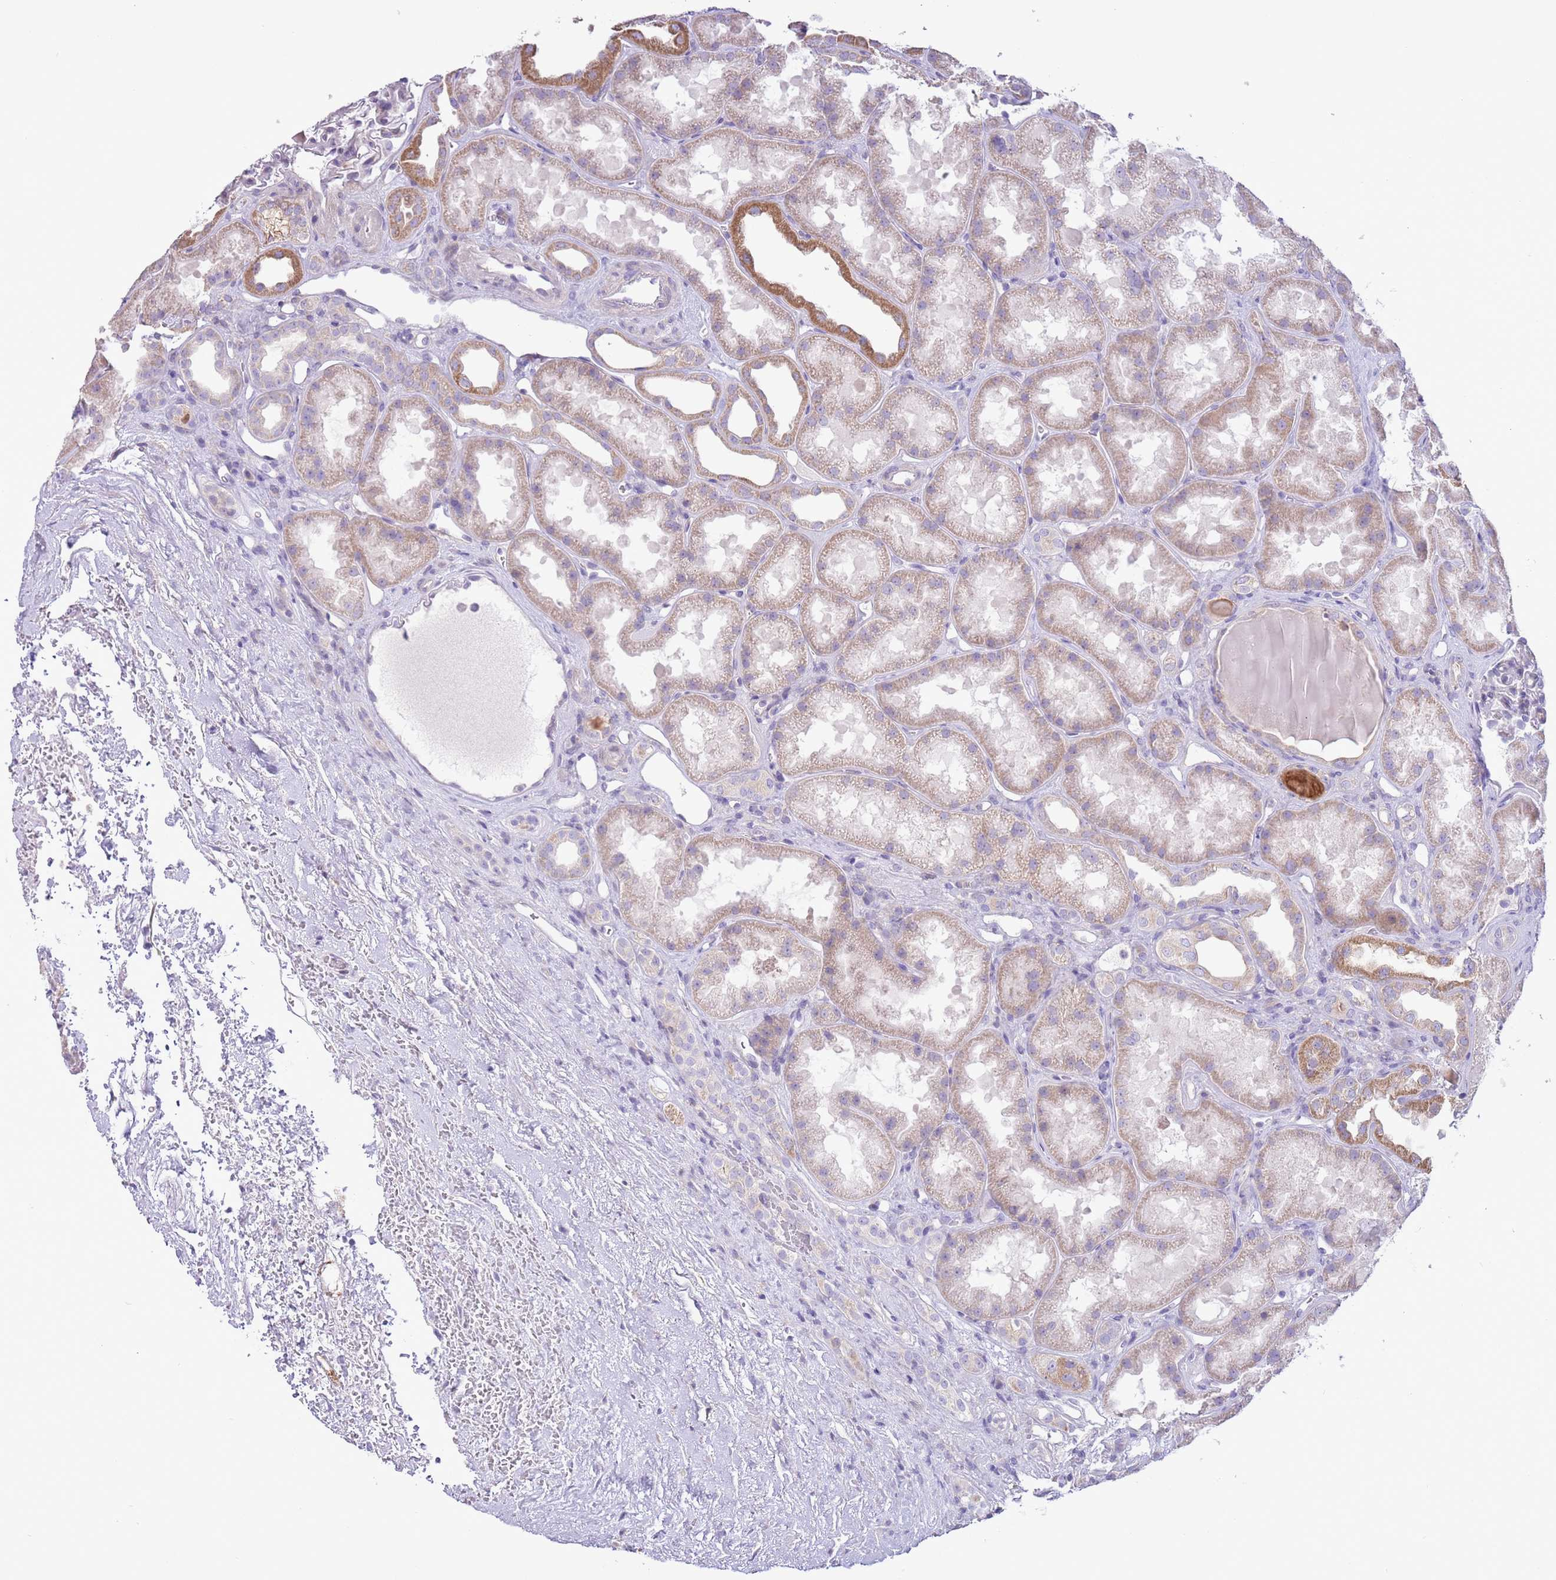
{"staining": {"intensity": "negative", "quantity": "none", "location": "none"}, "tissue": "kidney", "cell_type": "Cells in glomeruli", "image_type": "normal", "snomed": [{"axis": "morphology", "description": "Normal tissue, NOS"}, {"axis": "topography", "description": "Kidney"}], "caption": "Photomicrograph shows no significant protein positivity in cells in glomeruli of unremarkable kidney.", "gene": "ZNF697", "patient": {"sex": "male", "age": 61}}